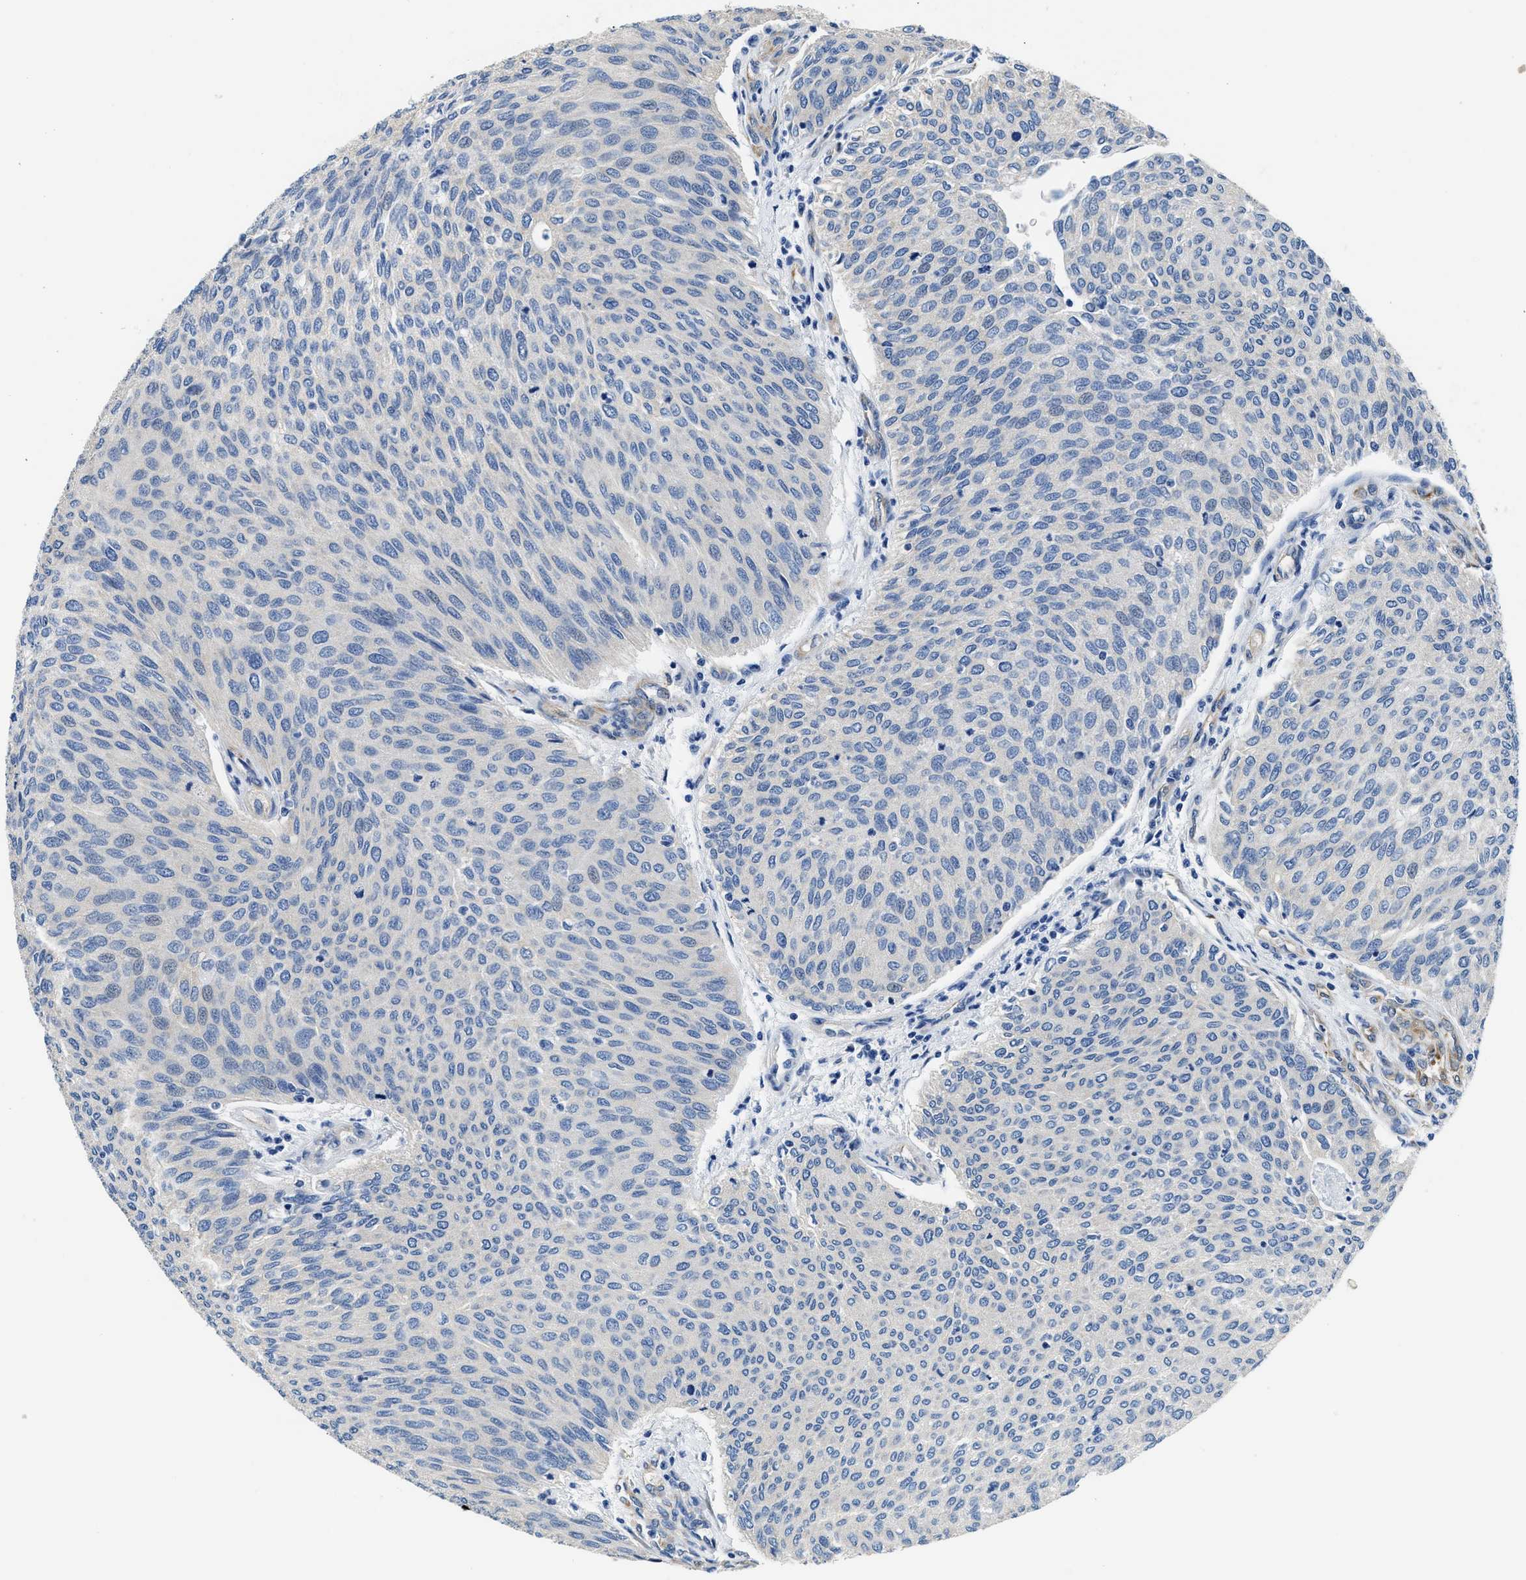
{"staining": {"intensity": "negative", "quantity": "none", "location": "none"}, "tissue": "urothelial cancer", "cell_type": "Tumor cells", "image_type": "cancer", "snomed": [{"axis": "morphology", "description": "Urothelial carcinoma, Low grade"}, {"axis": "topography", "description": "Urinary bladder"}], "caption": "An IHC photomicrograph of urothelial cancer is shown. There is no staining in tumor cells of urothelial cancer. Brightfield microscopy of immunohistochemistry stained with DAB (3,3'-diaminobenzidine) (brown) and hematoxylin (blue), captured at high magnification.", "gene": "CSDE1", "patient": {"sex": "female", "age": 79}}